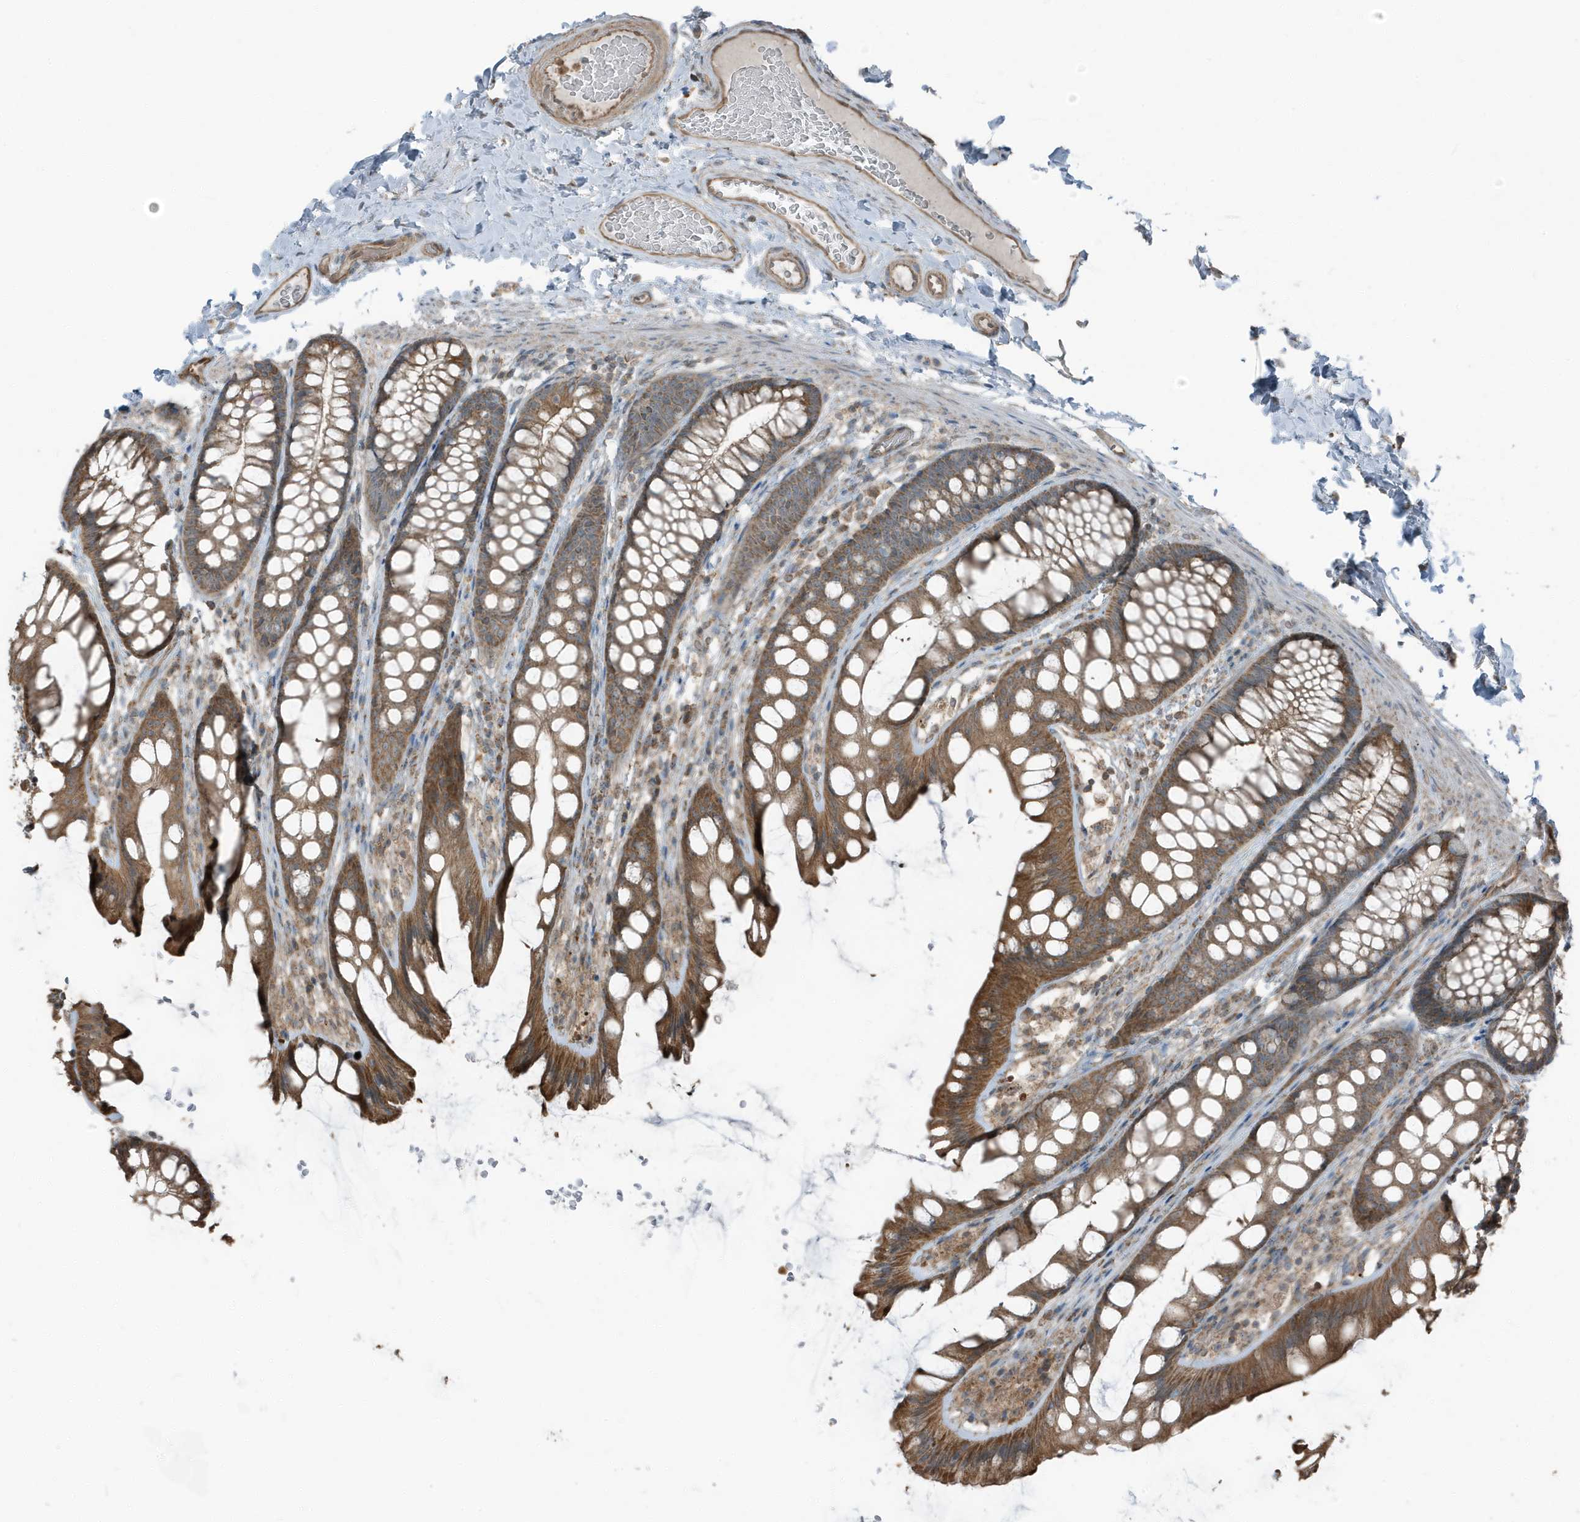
{"staining": {"intensity": "moderate", "quantity": ">75%", "location": "cytoplasmic/membranous"}, "tissue": "colon", "cell_type": "Endothelial cells", "image_type": "normal", "snomed": [{"axis": "morphology", "description": "Normal tissue, NOS"}, {"axis": "topography", "description": "Colon"}], "caption": "High-power microscopy captured an immunohistochemistry (IHC) micrograph of normal colon, revealing moderate cytoplasmic/membranous staining in about >75% of endothelial cells.", "gene": "AZI2", "patient": {"sex": "male", "age": 47}}